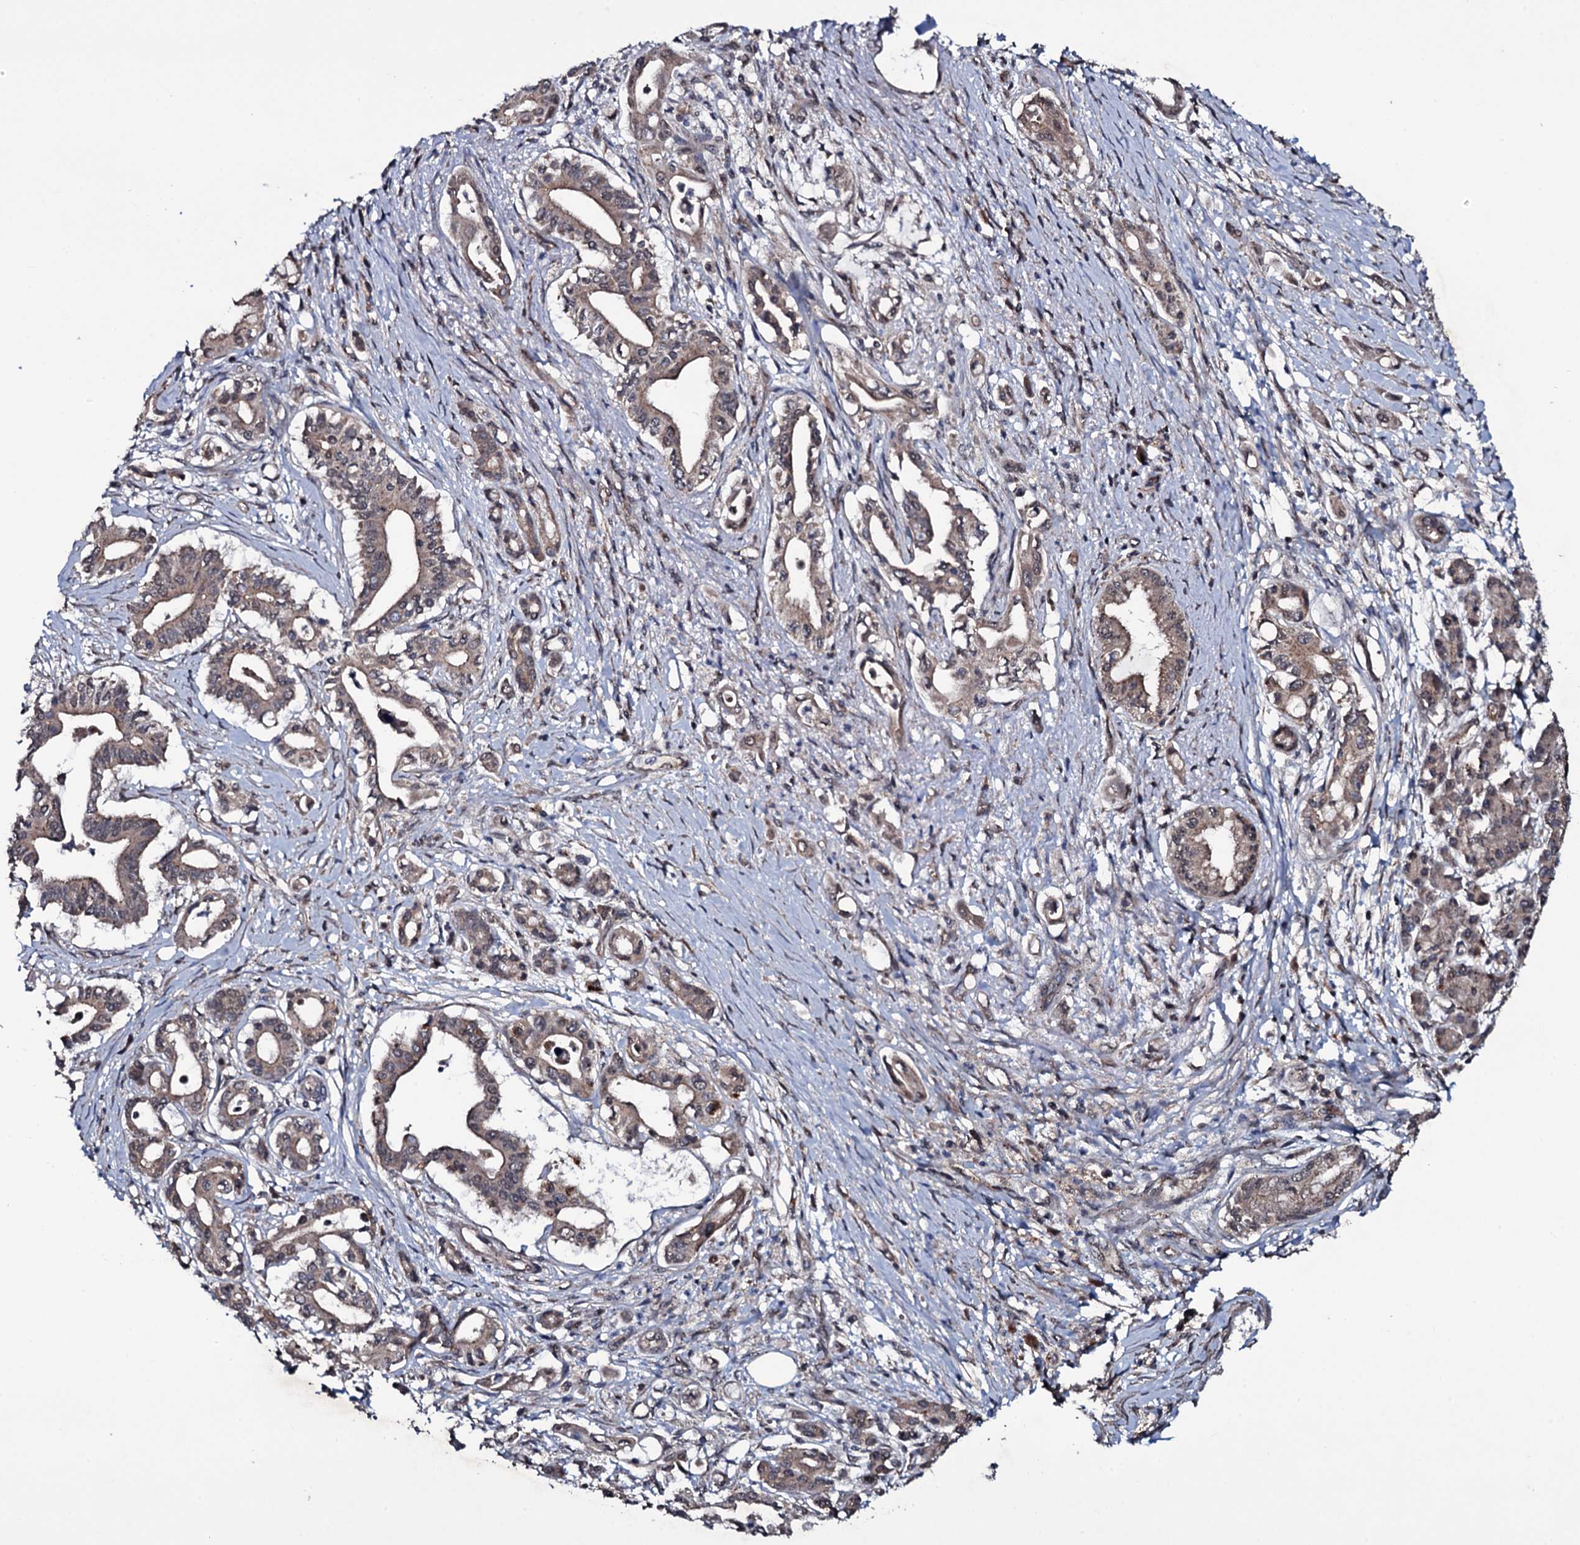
{"staining": {"intensity": "weak", "quantity": ">75%", "location": "cytoplasmic/membranous"}, "tissue": "pancreatic cancer", "cell_type": "Tumor cells", "image_type": "cancer", "snomed": [{"axis": "morphology", "description": "Adenocarcinoma, NOS"}, {"axis": "topography", "description": "Pancreas"}], "caption": "DAB immunohistochemical staining of adenocarcinoma (pancreatic) demonstrates weak cytoplasmic/membranous protein positivity in about >75% of tumor cells. (Brightfield microscopy of DAB IHC at high magnification).", "gene": "MRPS31", "patient": {"sex": "female", "age": 77}}